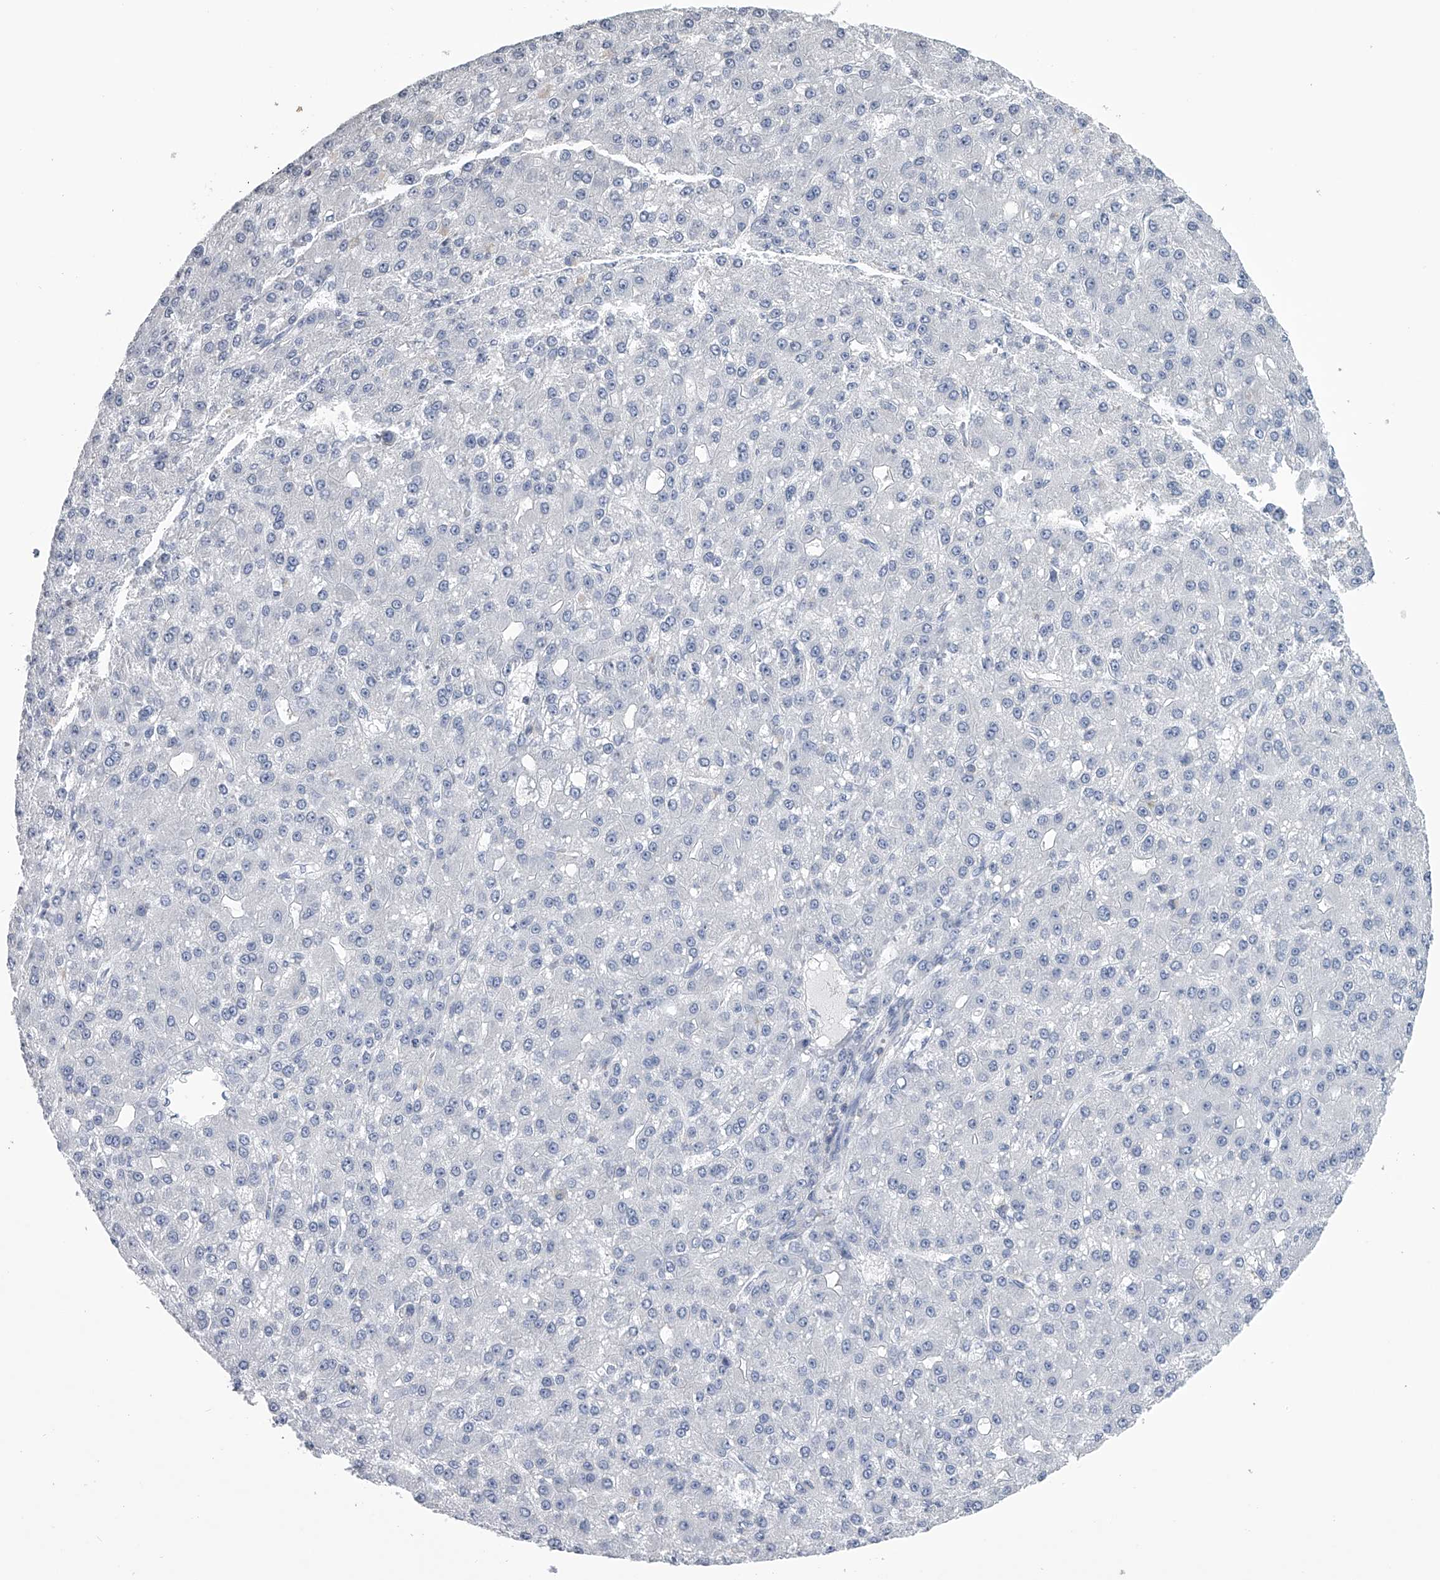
{"staining": {"intensity": "negative", "quantity": "none", "location": "none"}, "tissue": "liver cancer", "cell_type": "Tumor cells", "image_type": "cancer", "snomed": [{"axis": "morphology", "description": "Carcinoma, Hepatocellular, NOS"}, {"axis": "topography", "description": "Liver"}], "caption": "Human liver cancer stained for a protein using immunohistochemistry (IHC) shows no staining in tumor cells.", "gene": "TASP1", "patient": {"sex": "male", "age": 67}}